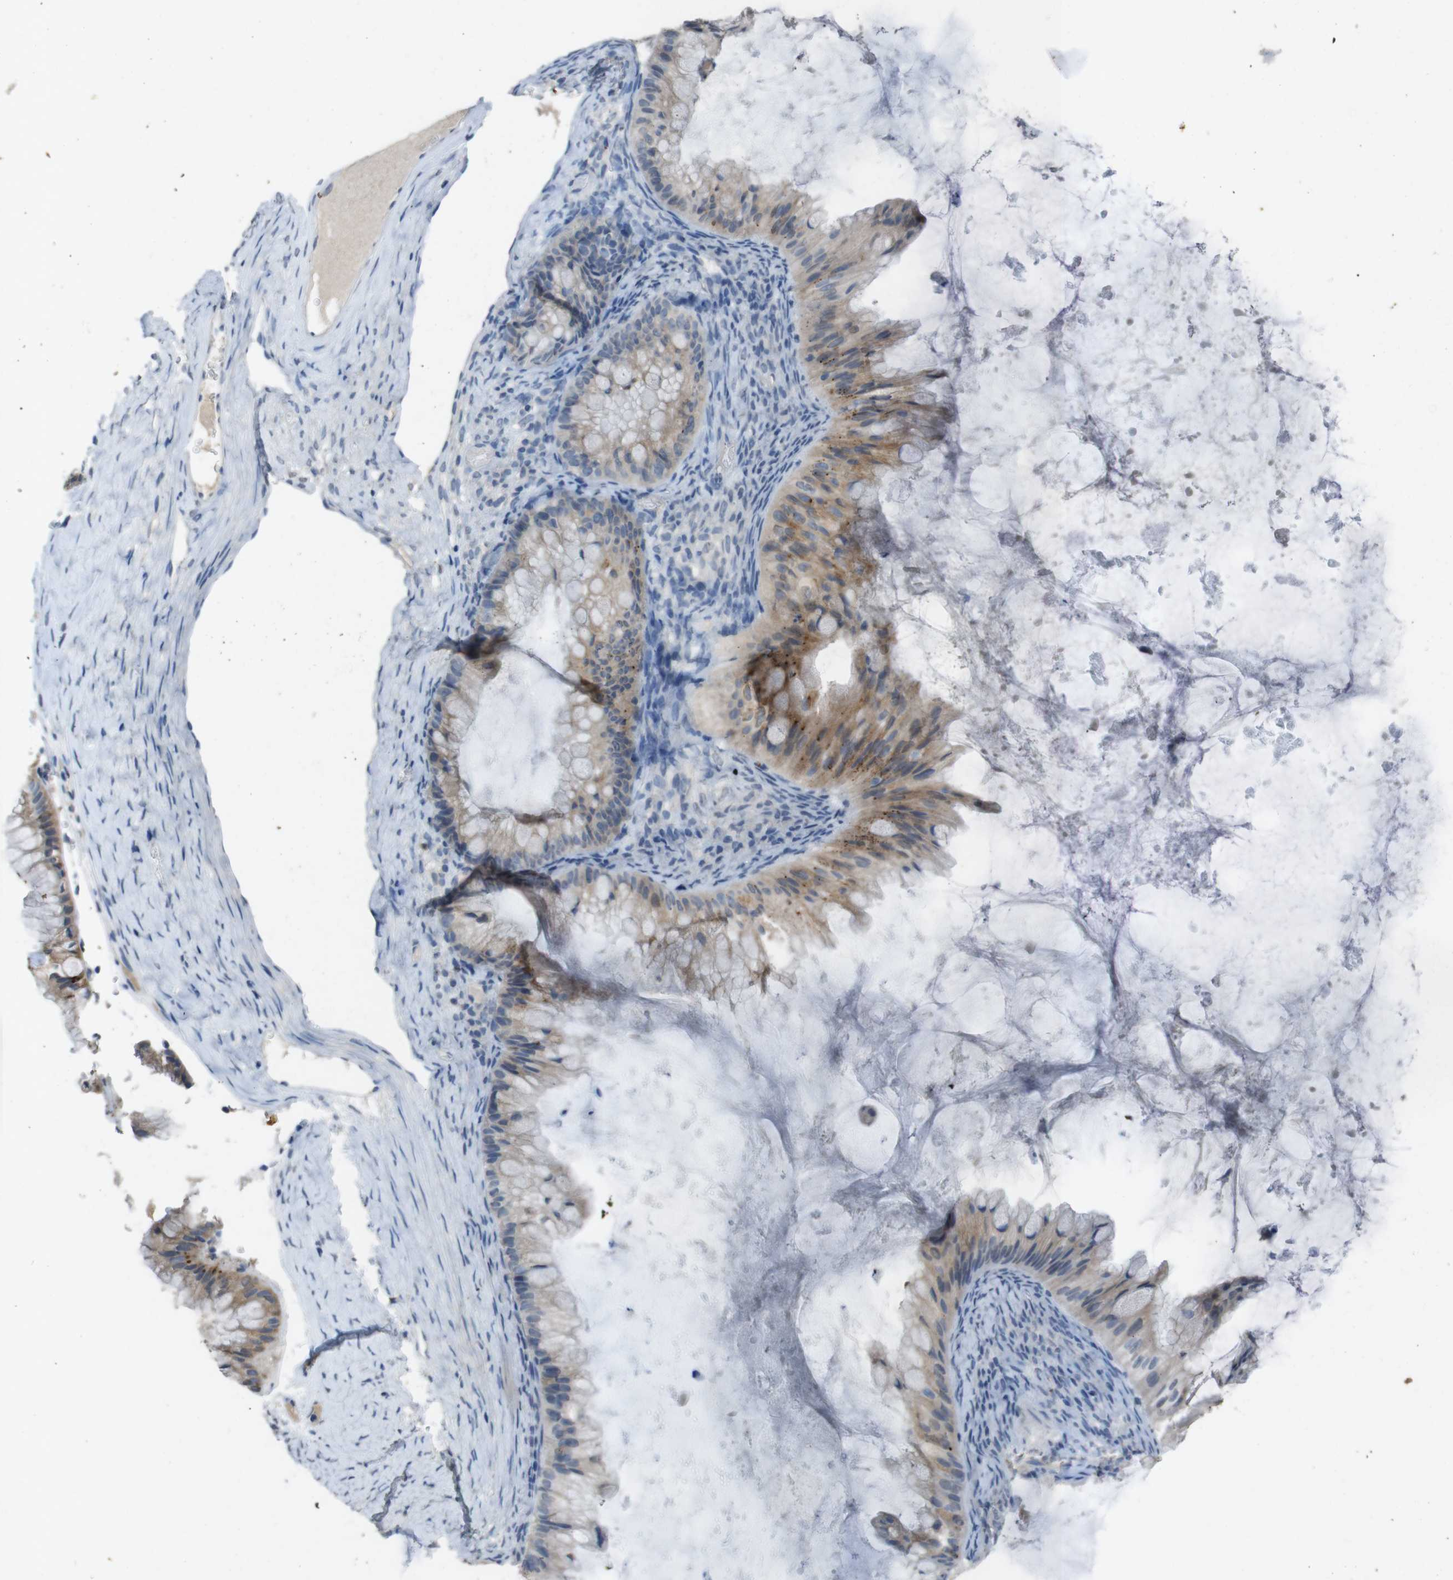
{"staining": {"intensity": "moderate", "quantity": "25%-75%", "location": "cytoplasmic/membranous"}, "tissue": "ovarian cancer", "cell_type": "Tumor cells", "image_type": "cancer", "snomed": [{"axis": "morphology", "description": "Cystadenocarcinoma, mucinous, NOS"}, {"axis": "topography", "description": "Ovary"}], "caption": "Ovarian cancer was stained to show a protein in brown. There is medium levels of moderate cytoplasmic/membranous positivity in about 25%-75% of tumor cells. Using DAB (brown) and hematoxylin (blue) stains, captured at high magnification using brightfield microscopy.", "gene": "STBD1", "patient": {"sex": "female", "age": 61}}